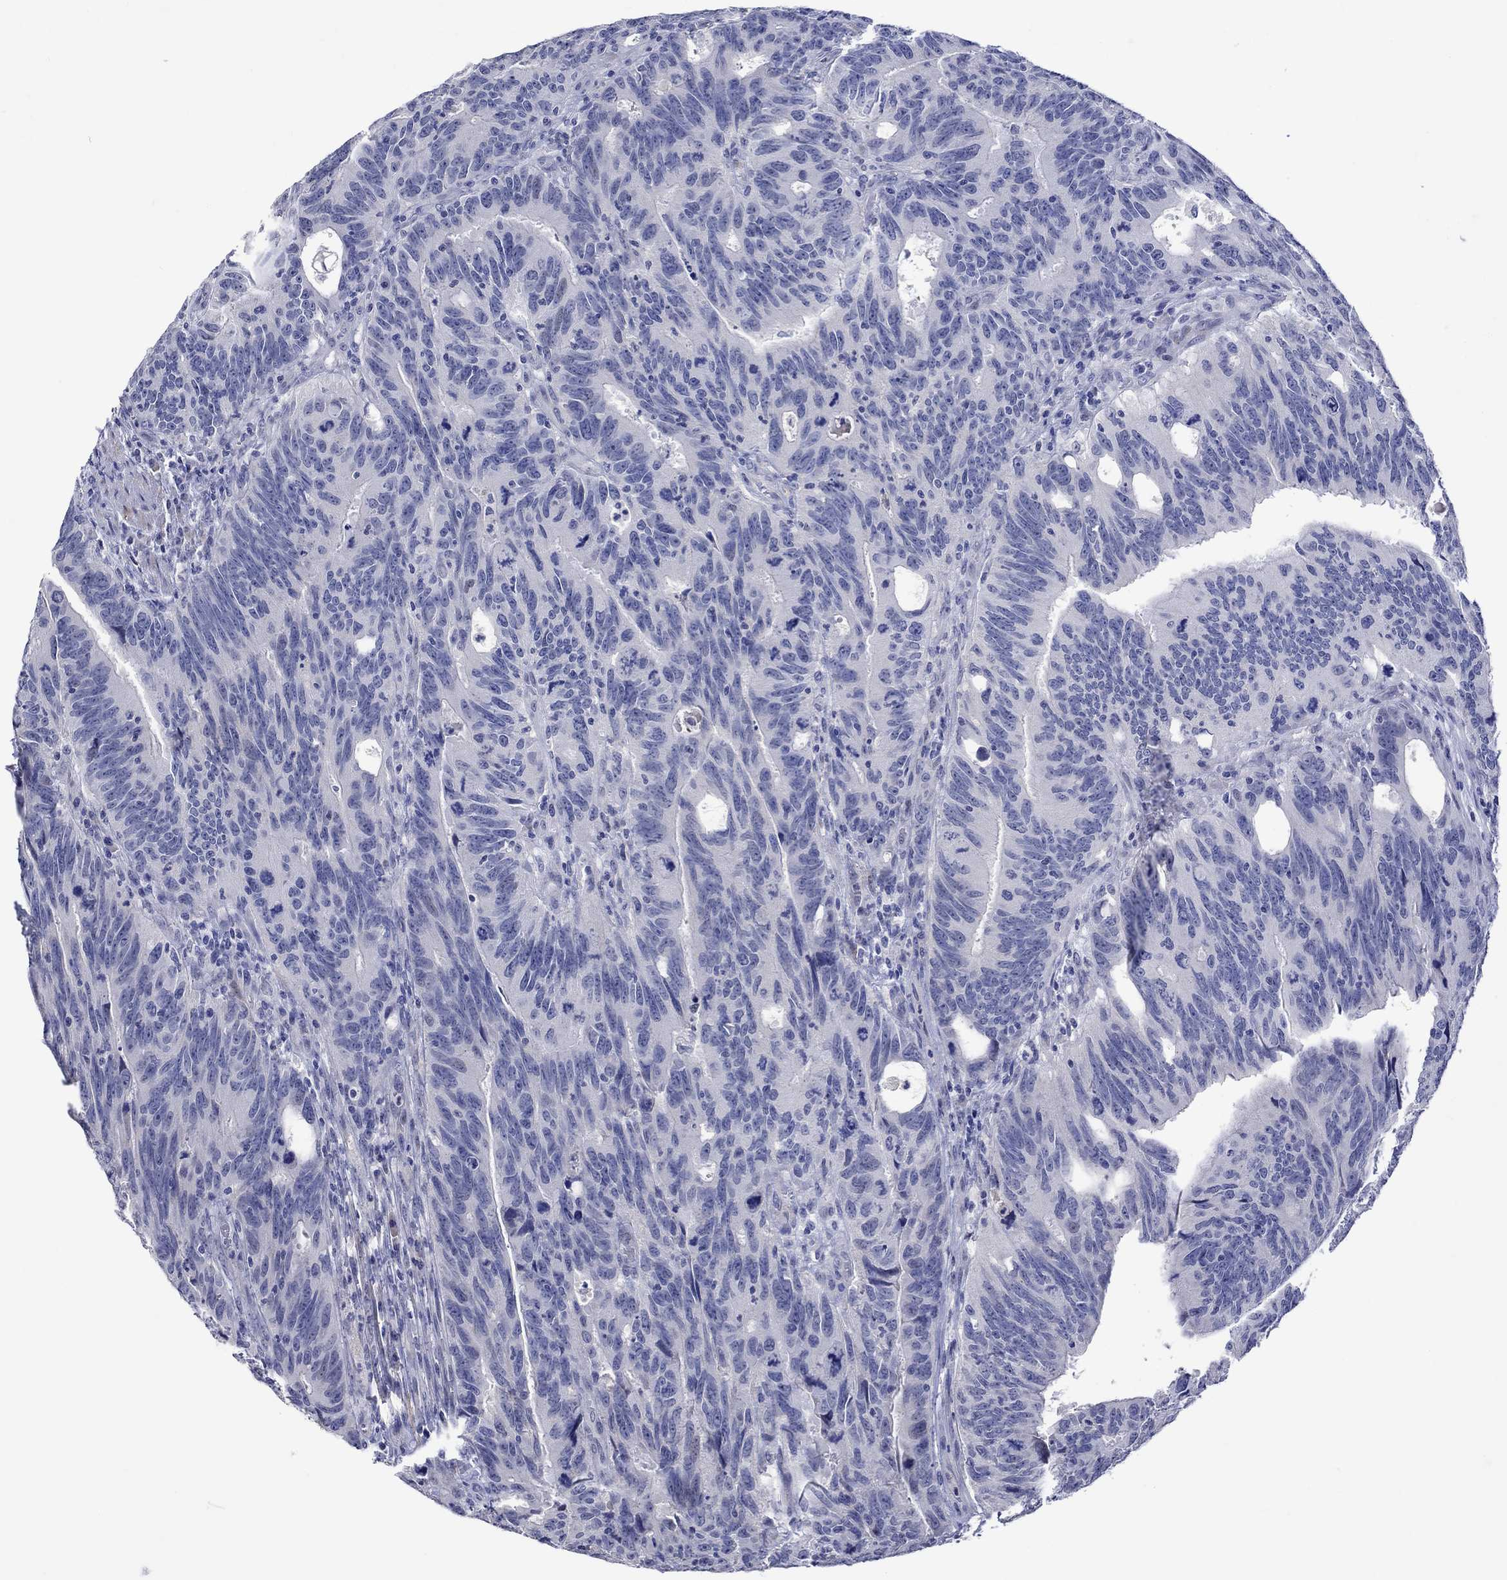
{"staining": {"intensity": "negative", "quantity": "none", "location": "none"}, "tissue": "colorectal cancer", "cell_type": "Tumor cells", "image_type": "cancer", "snomed": [{"axis": "morphology", "description": "Adenocarcinoma, NOS"}, {"axis": "topography", "description": "Colon"}], "caption": "DAB (3,3'-diaminobenzidine) immunohistochemical staining of human colorectal cancer (adenocarcinoma) shows no significant positivity in tumor cells.", "gene": "CRYAB", "patient": {"sex": "female", "age": 77}}